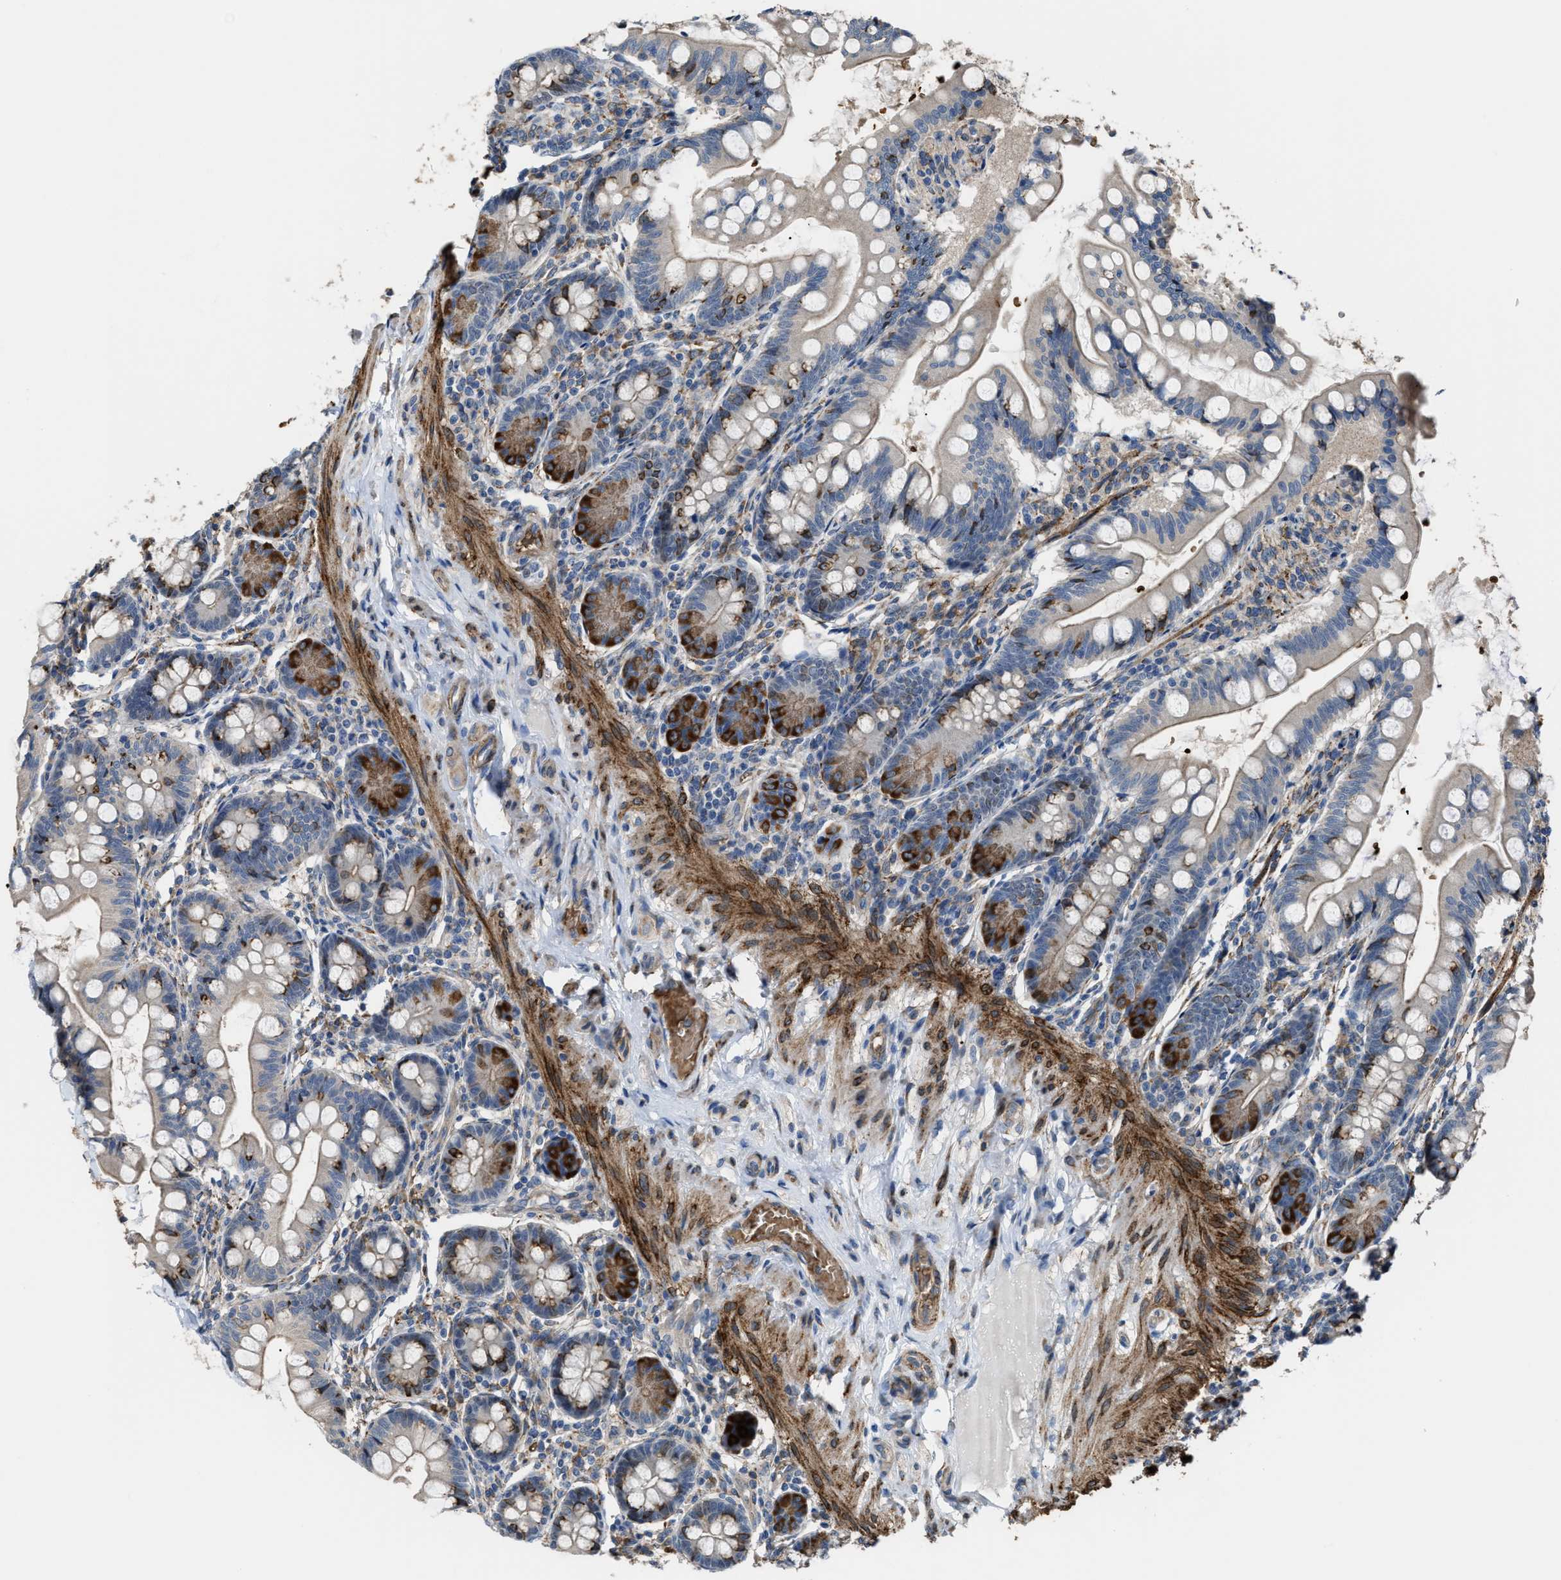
{"staining": {"intensity": "strong", "quantity": "<25%", "location": "cytoplasmic/membranous"}, "tissue": "small intestine", "cell_type": "Glandular cells", "image_type": "normal", "snomed": [{"axis": "morphology", "description": "Normal tissue, NOS"}, {"axis": "topography", "description": "Small intestine"}], "caption": "Immunohistochemical staining of normal small intestine reveals <25% levels of strong cytoplasmic/membranous protein expression in about <25% of glandular cells.", "gene": "SELENOM", "patient": {"sex": "male", "age": 7}}